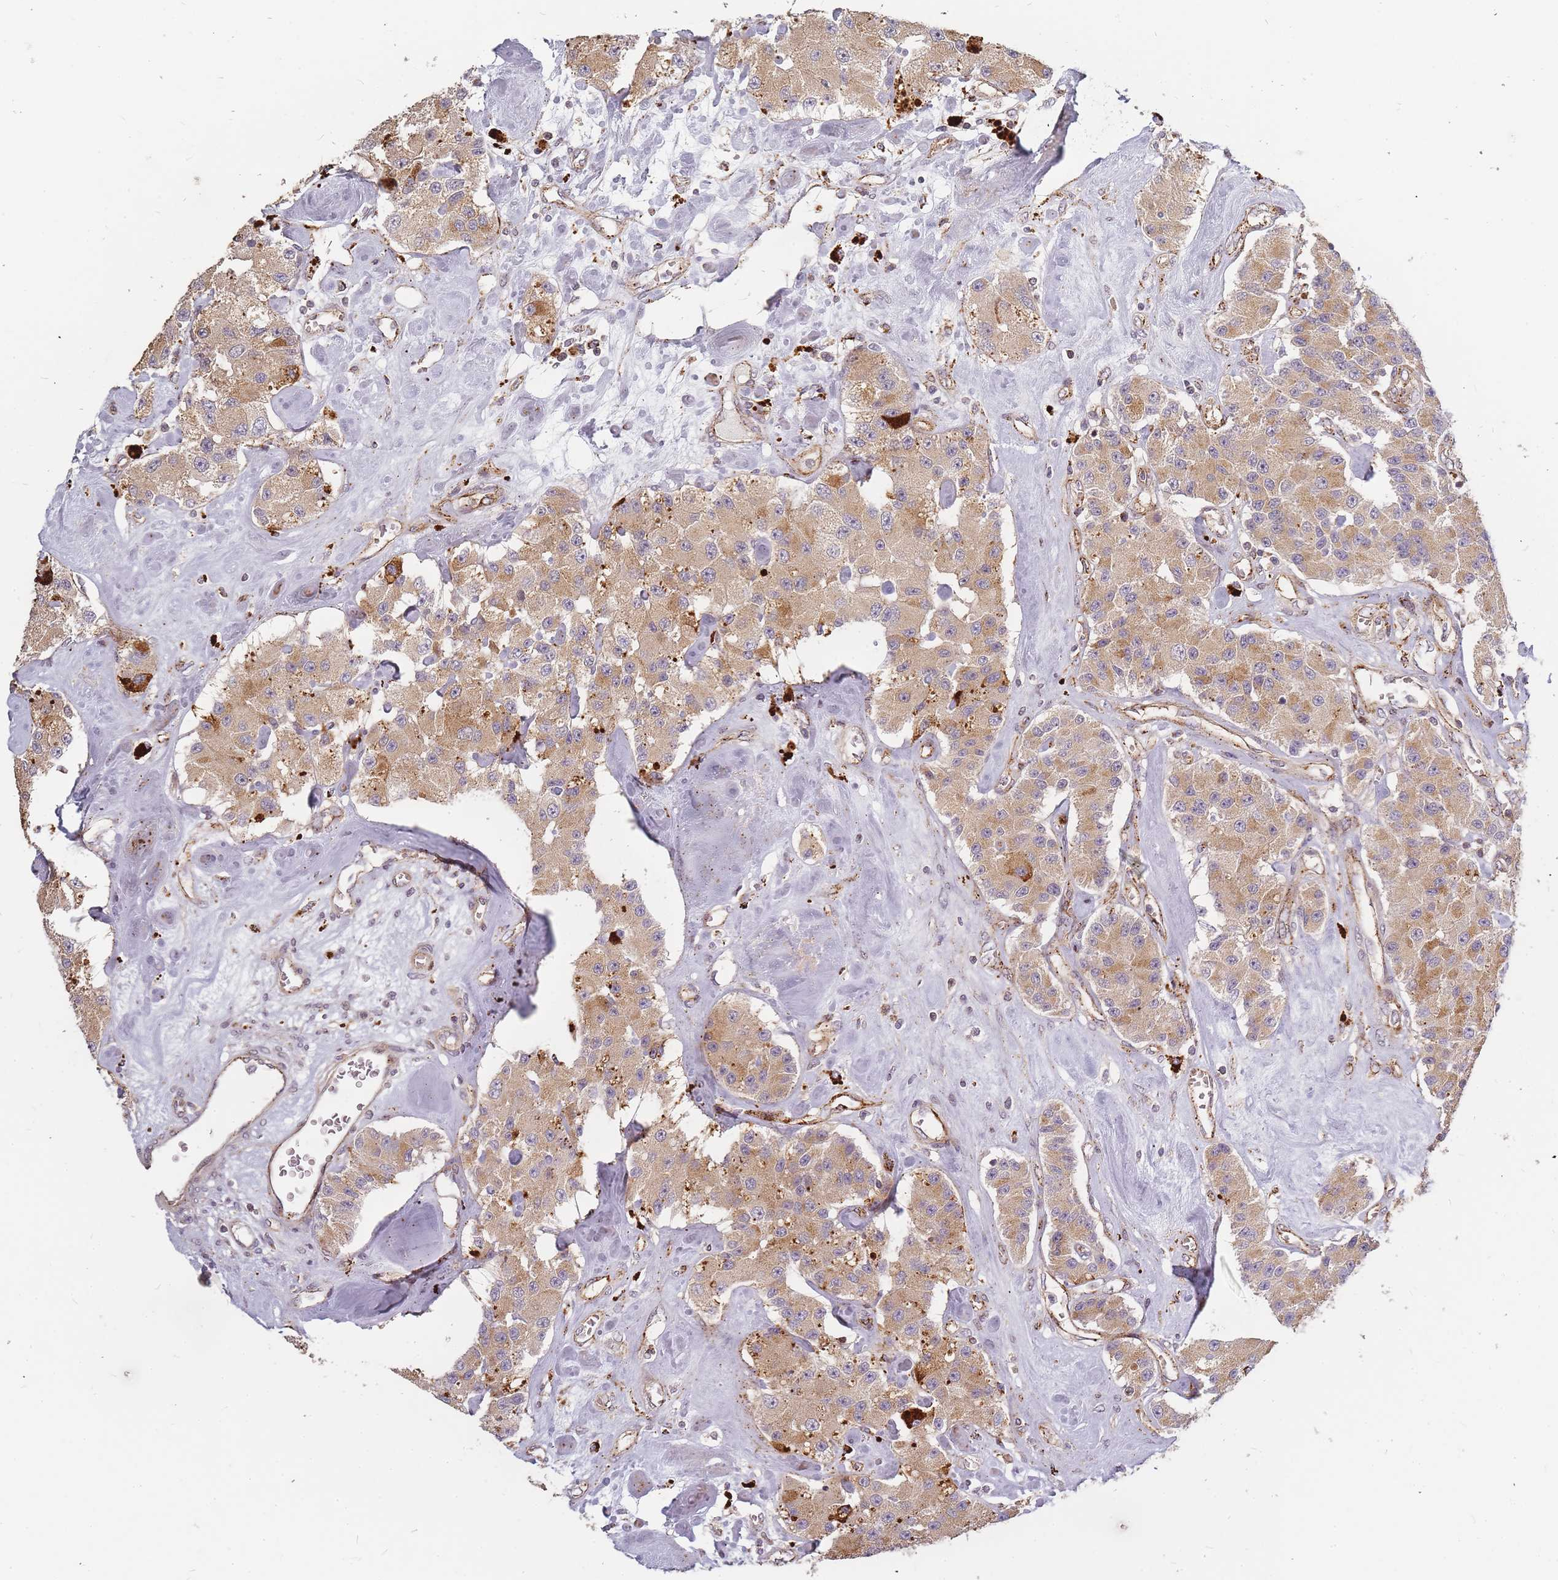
{"staining": {"intensity": "moderate", "quantity": ">75%", "location": "cytoplasmic/membranous"}, "tissue": "carcinoid", "cell_type": "Tumor cells", "image_type": "cancer", "snomed": [{"axis": "morphology", "description": "Carcinoid, malignant, NOS"}, {"axis": "topography", "description": "Pancreas"}], "caption": "DAB immunohistochemical staining of carcinoid reveals moderate cytoplasmic/membranous protein staining in approximately >75% of tumor cells.", "gene": "ATG5", "patient": {"sex": "male", "age": 41}}